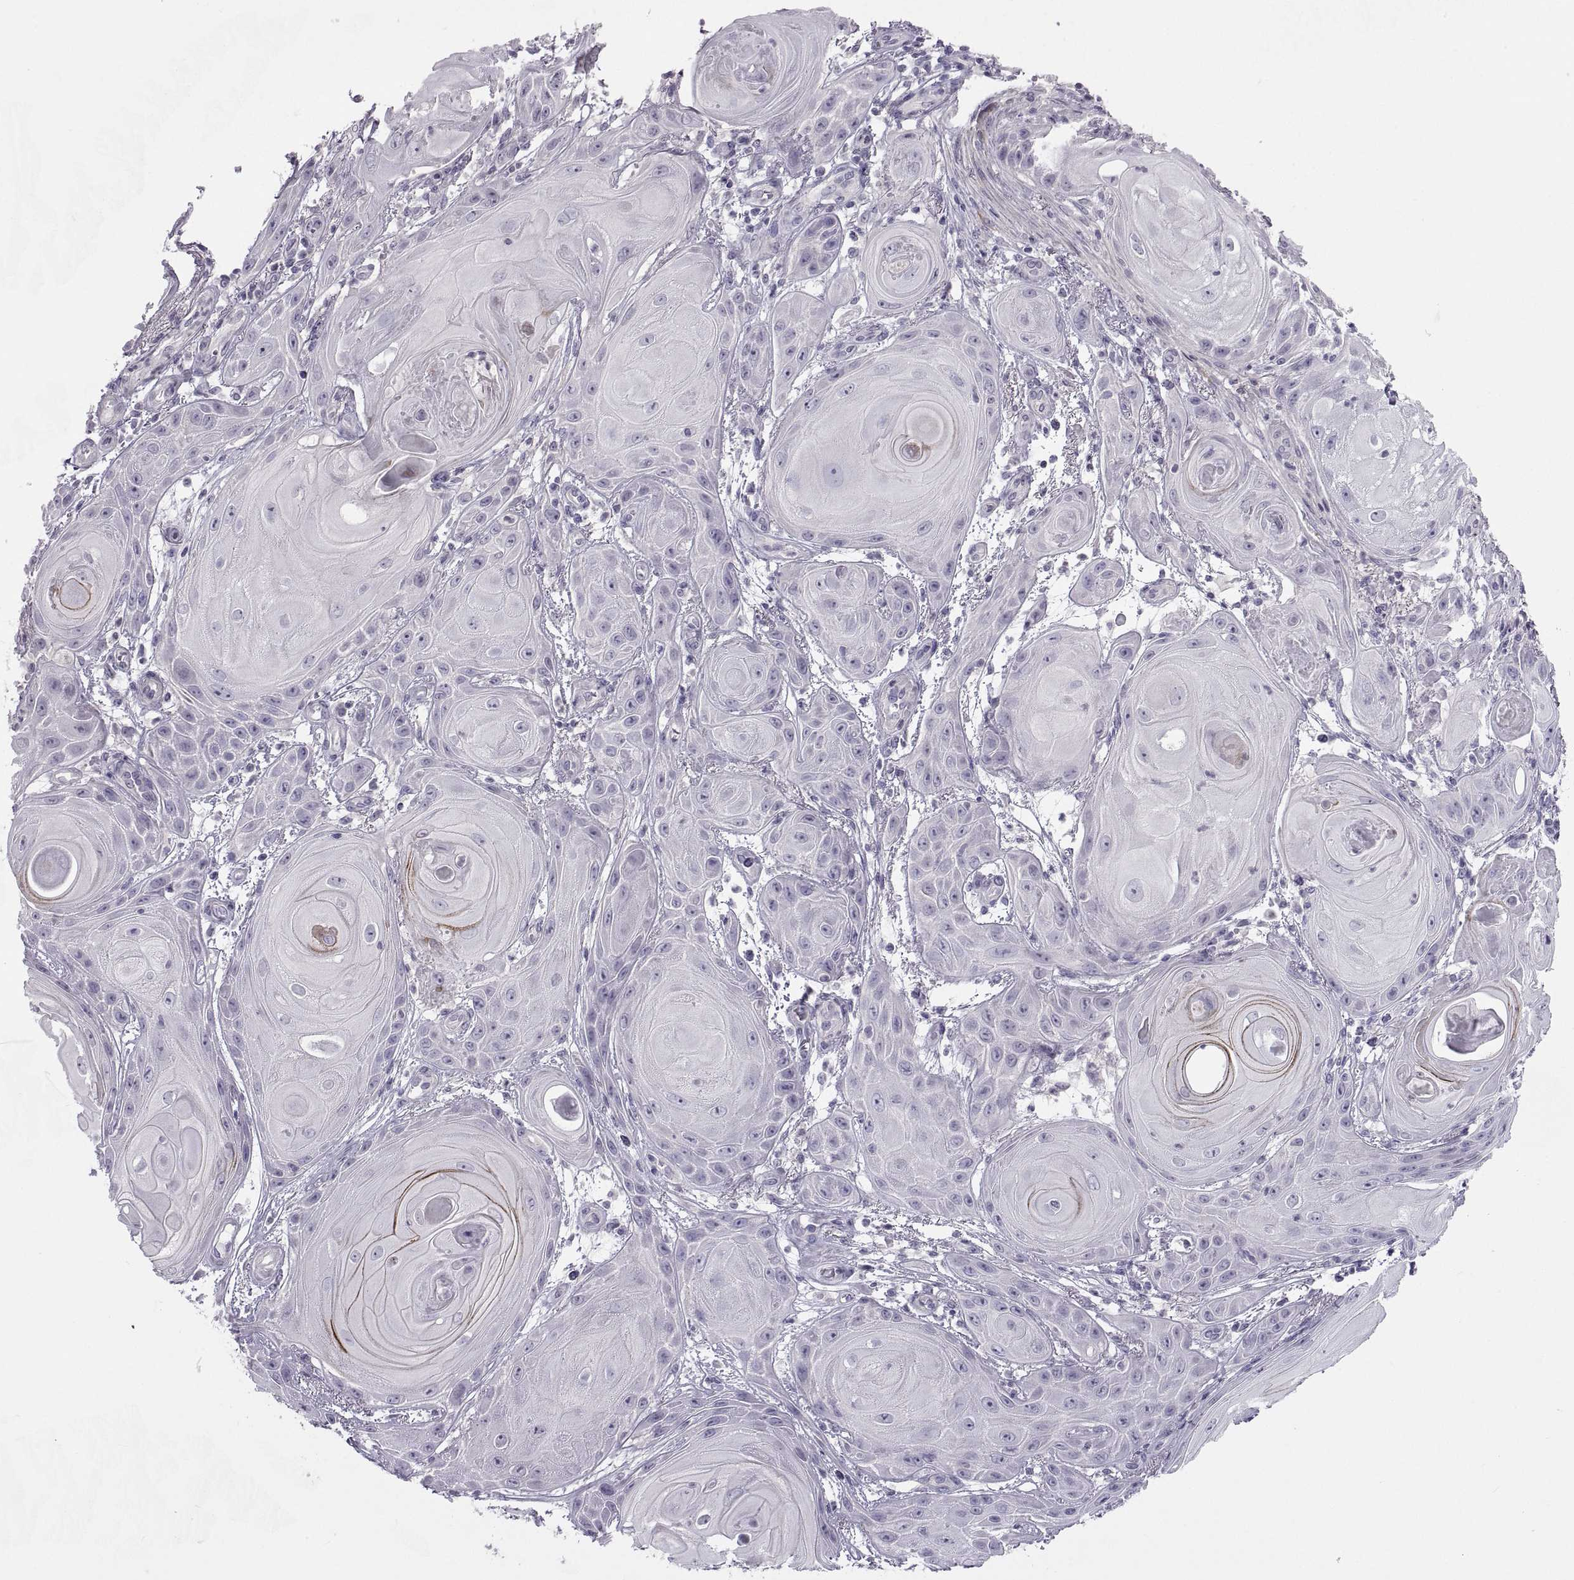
{"staining": {"intensity": "negative", "quantity": "none", "location": "none"}, "tissue": "skin cancer", "cell_type": "Tumor cells", "image_type": "cancer", "snomed": [{"axis": "morphology", "description": "Squamous cell carcinoma, NOS"}, {"axis": "topography", "description": "Skin"}], "caption": "Immunohistochemistry (IHC) histopathology image of neoplastic tissue: human skin cancer stained with DAB reveals no significant protein positivity in tumor cells. Brightfield microscopy of immunohistochemistry (IHC) stained with DAB (brown) and hematoxylin (blue), captured at high magnification.", "gene": "BSPH1", "patient": {"sex": "male", "age": 62}}